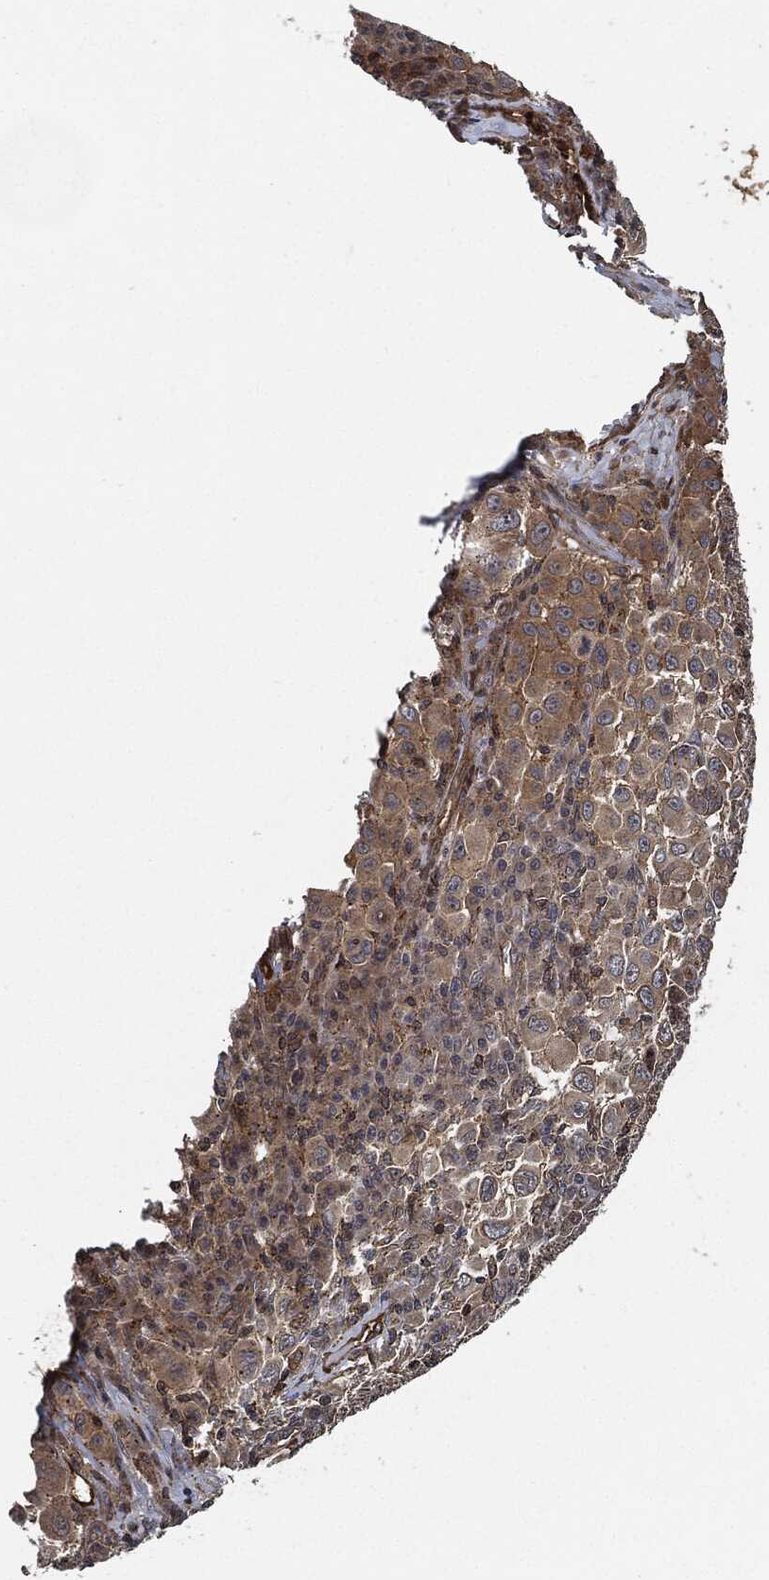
{"staining": {"intensity": "moderate", "quantity": "25%-75%", "location": "cytoplasmic/membranous"}, "tissue": "melanoma", "cell_type": "Tumor cells", "image_type": "cancer", "snomed": [{"axis": "morphology", "description": "Malignant melanoma, NOS"}, {"axis": "topography", "description": "Skin"}], "caption": "DAB immunohistochemical staining of melanoma shows moderate cytoplasmic/membranous protein positivity in about 25%-75% of tumor cells.", "gene": "MAP3K3", "patient": {"sex": "female", "age": 57}}